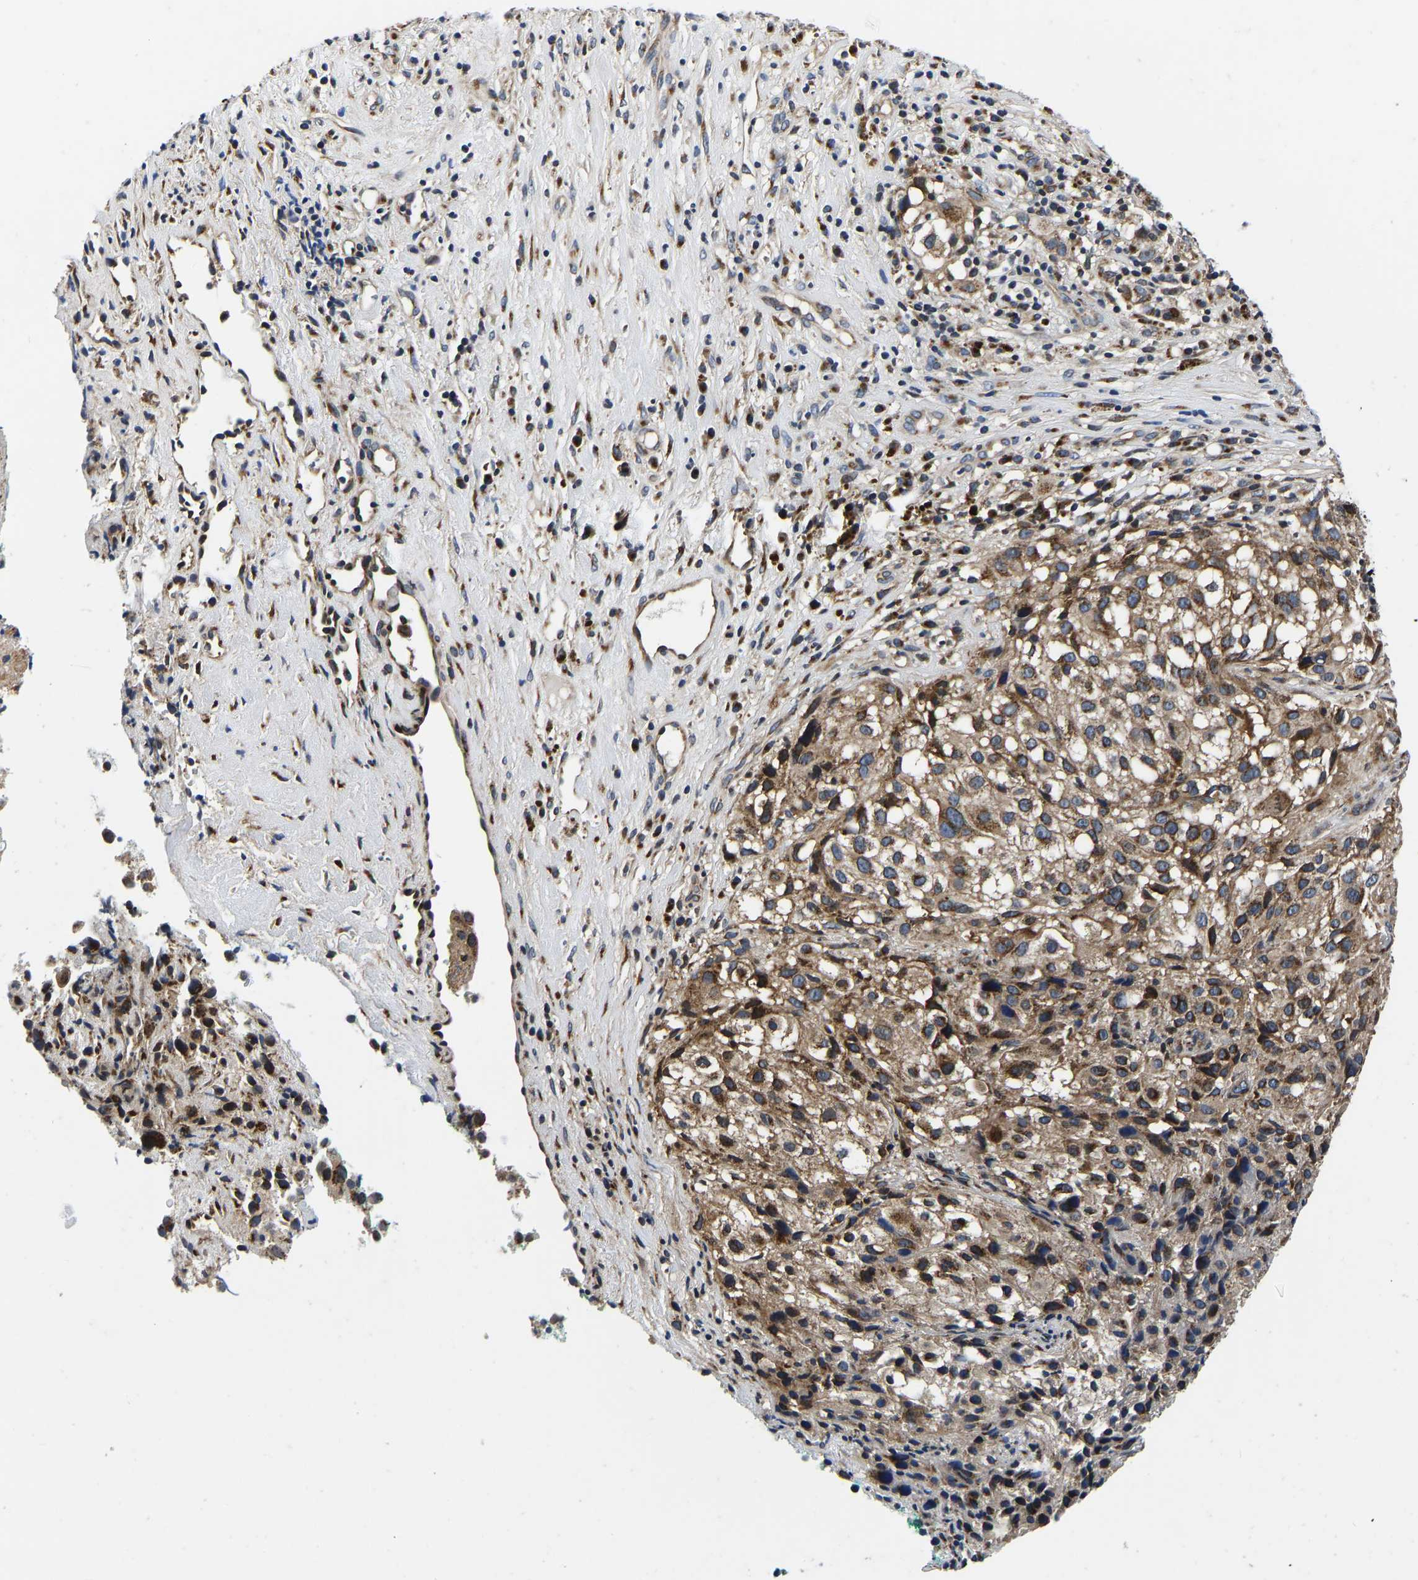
{"staining": {"intensity": "strong", "quantity": ">75%", "location": "cytoplasmic/membranous"}, "tissue": "melanoma", "cell_type": "Tumor cells", "image_type": "cancer", "snomed": [{"axis": "morphology", "description": "Necrosis, NOS"}, {"axis": "morphology", "description": "Malignant melanoma, NOS"}, {"axis": "topography", "description": "Skin"}], "caption": "Protein staining of malignant melanoma tissue reveals strong cytoplasmic/membranous staining in approximately >75% of tumor cells. The staining was performed using DAB (3,3'-diaminobenzidine), with brown indicating positive protein expression. Nuclei are stained blue with hematoxylin.", "gene": "RABAC1", "patient": {"sex": "female", "age": 87}}